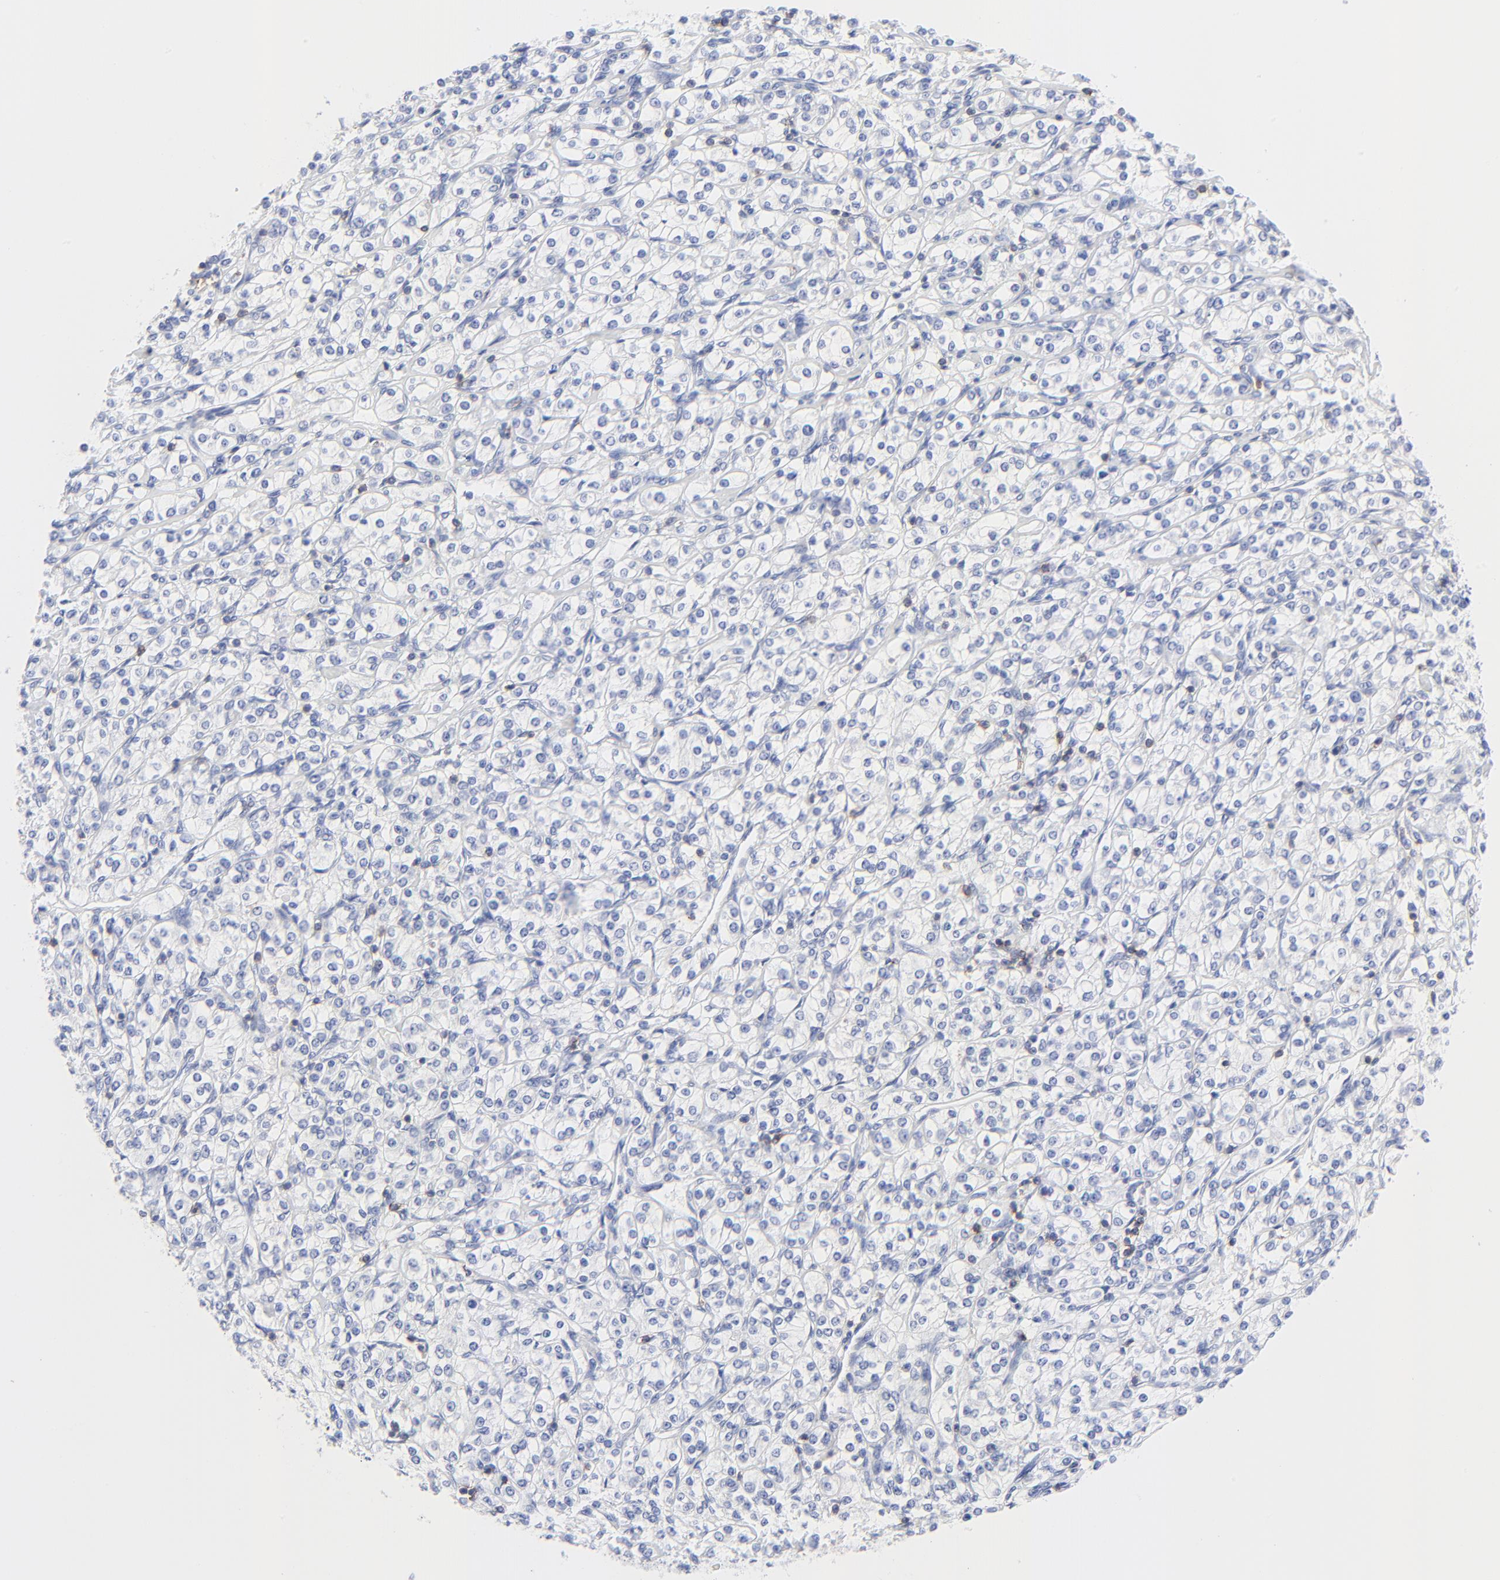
{"staining": {"intensity": "negative", "quantity": "none", "location": "none"}, "tissue": "renal cancer", "cell_type": "Tumor cells", "image_type": "cancer", "snomed": [{"axis": "morphology", "description": "Adenocarcinoma, NOS"}, {"axis": "topography", "description": "Kidney"}], "caption": "Immunohistochemical staining of human adenocarcinoma (renal) demonstrates no significant expression in tumor cells.", "gene": "LCK", "patient": {"sex": "male", "age": 77}}